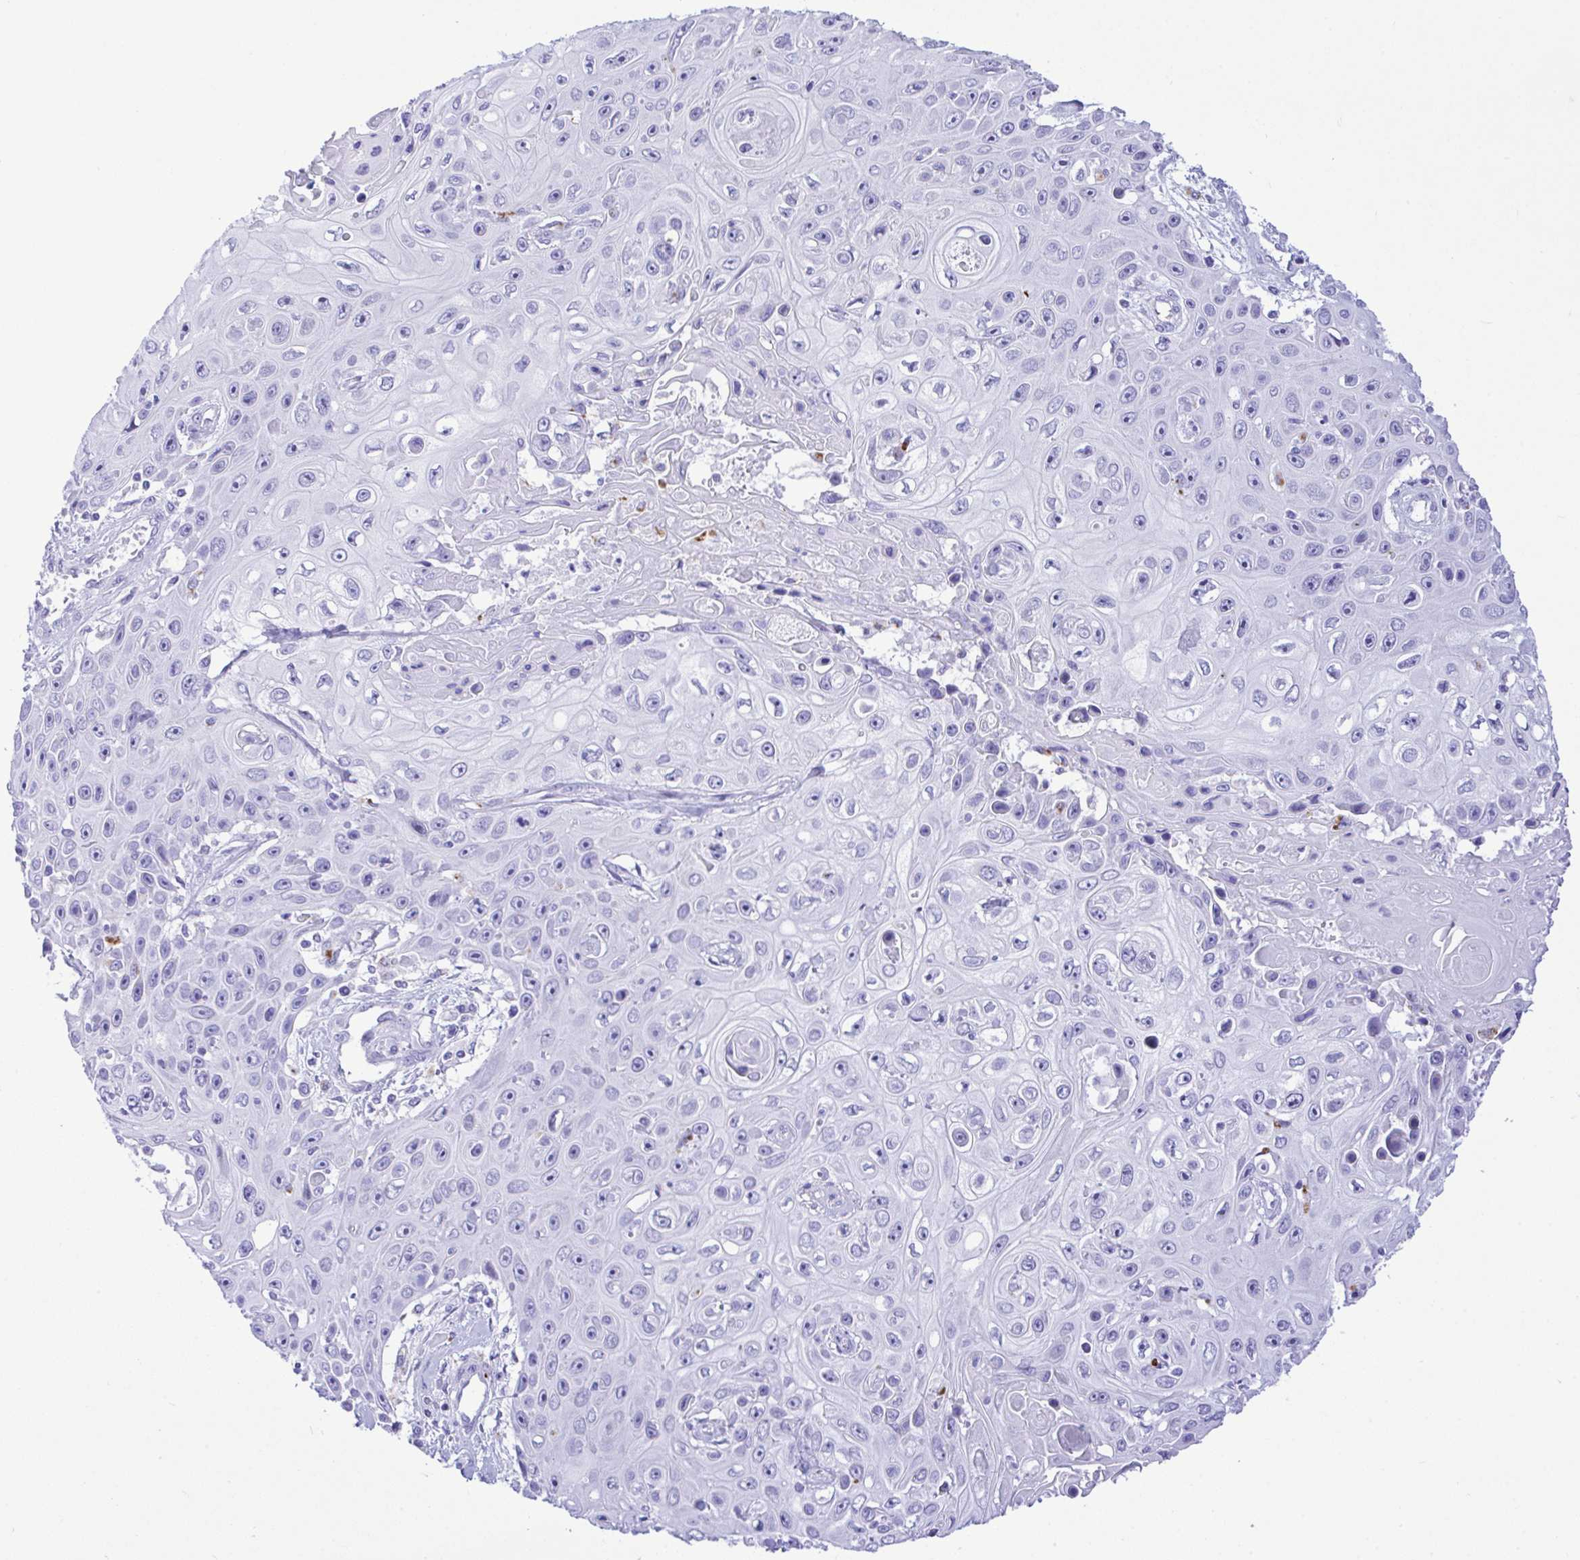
{"staining": {"intensity": "negative", "quantity": "none", "location": "none"}, "tissue": "skin cancer", "cell_type": "Tumor cells", "image_type": "cancer", "snomed": [{"axis": "morphology", "description": "Squamous cell carcinoma, NOS"}, {"axis": "topography", "description": "Skin"}], "caption": "Tumor cells show no significant staining in skin cancer (squamous cell carcinoma).", "gene": "SELENOV", "patient": {"sex": "male", "age": 82}}